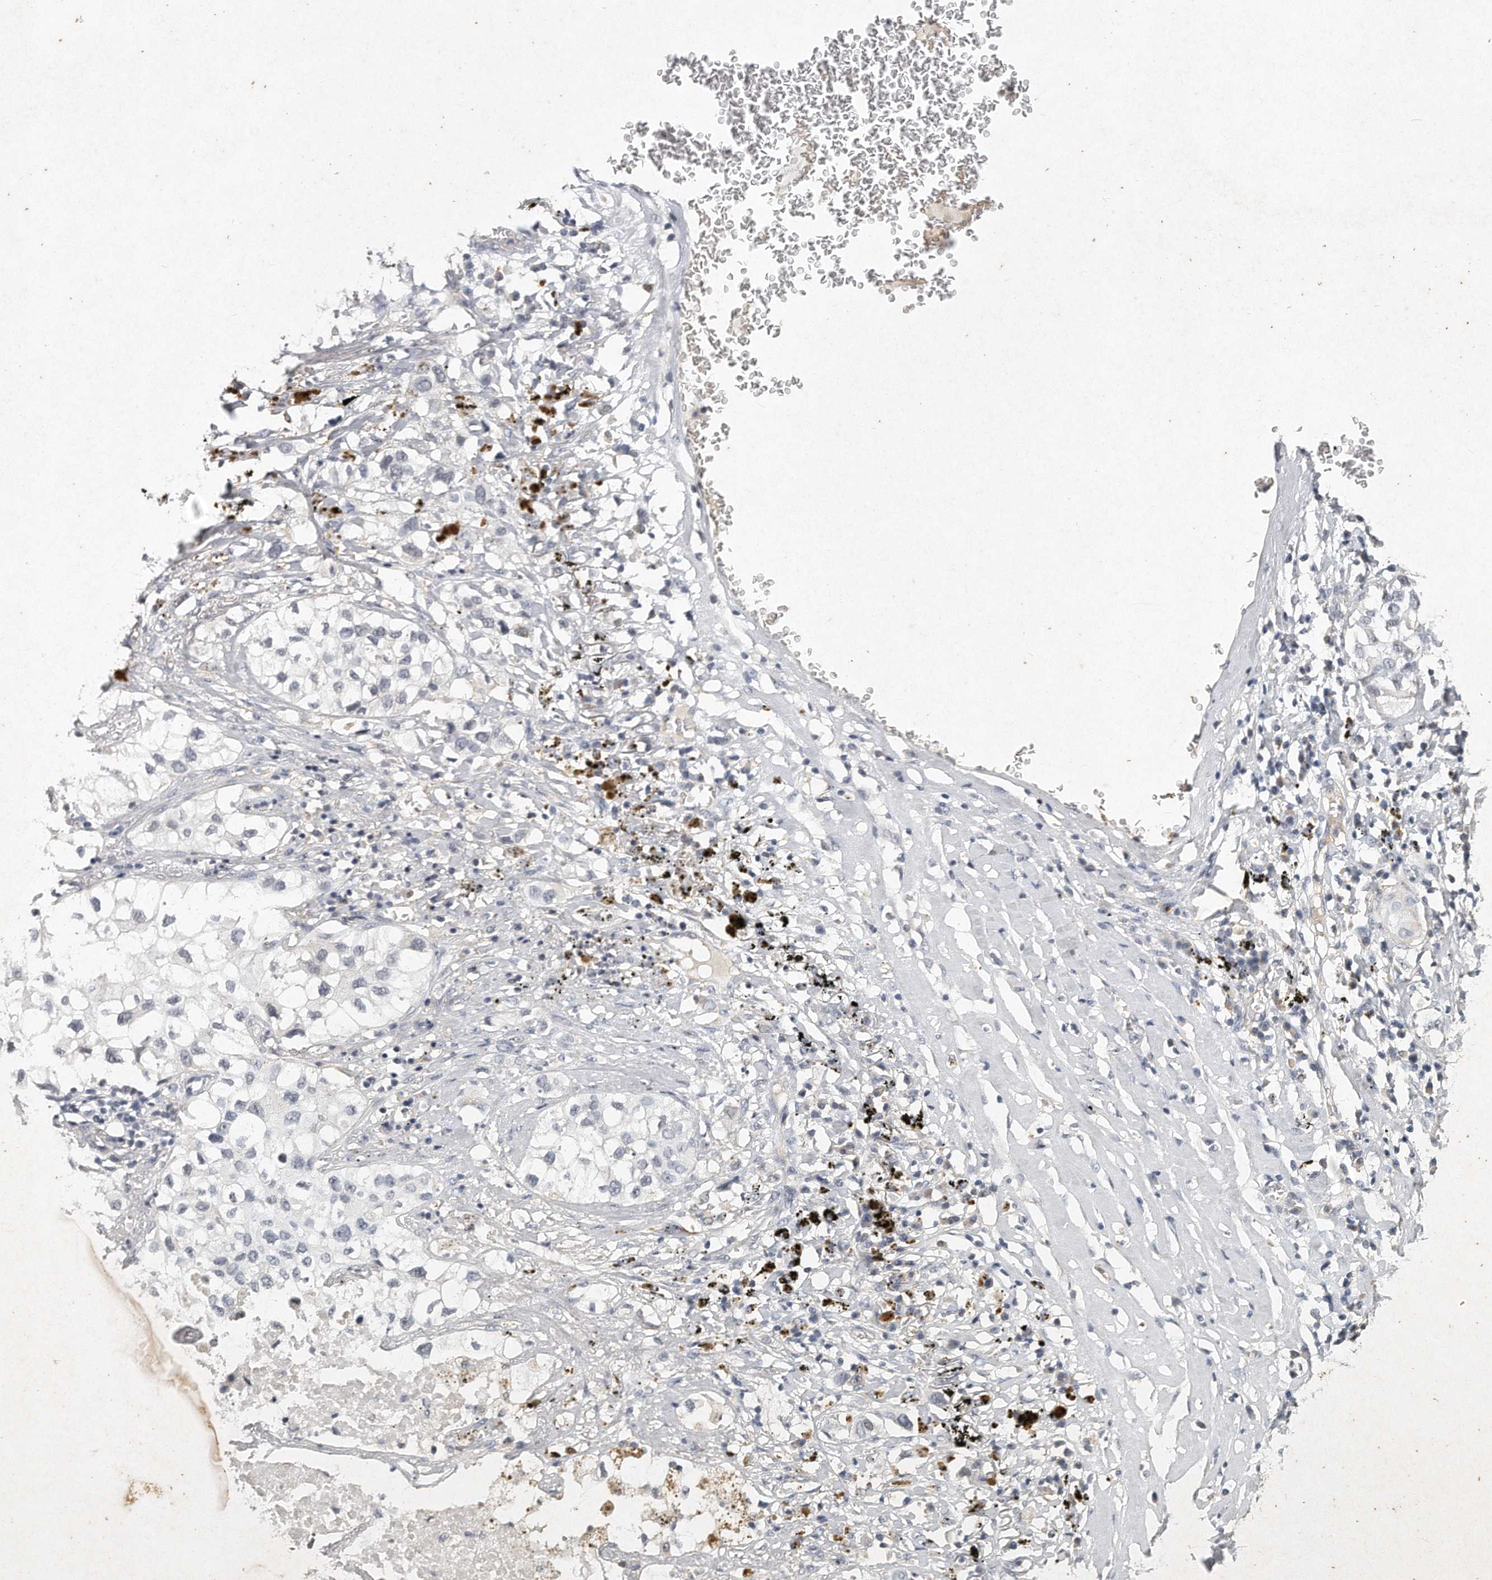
{"staining": {"intensity": "negative", "quantity": "none", "location": "none"}, "tissue": "lung cancer", "cell_type": "Tumor cells", "image_type": "cancer", "snomed": [{"axis": "morphology", "description": "Adenocarcinoma, NOS"}, {"axis": "topography", "description": "Lung"}], "caption": "Immunohistochemistry micrograph of lung cancer stained for a protein (brown), which shows no expression in tumor cells.", "gene": "CAMK1", "patient": {"sex": "male", "age": 63}}